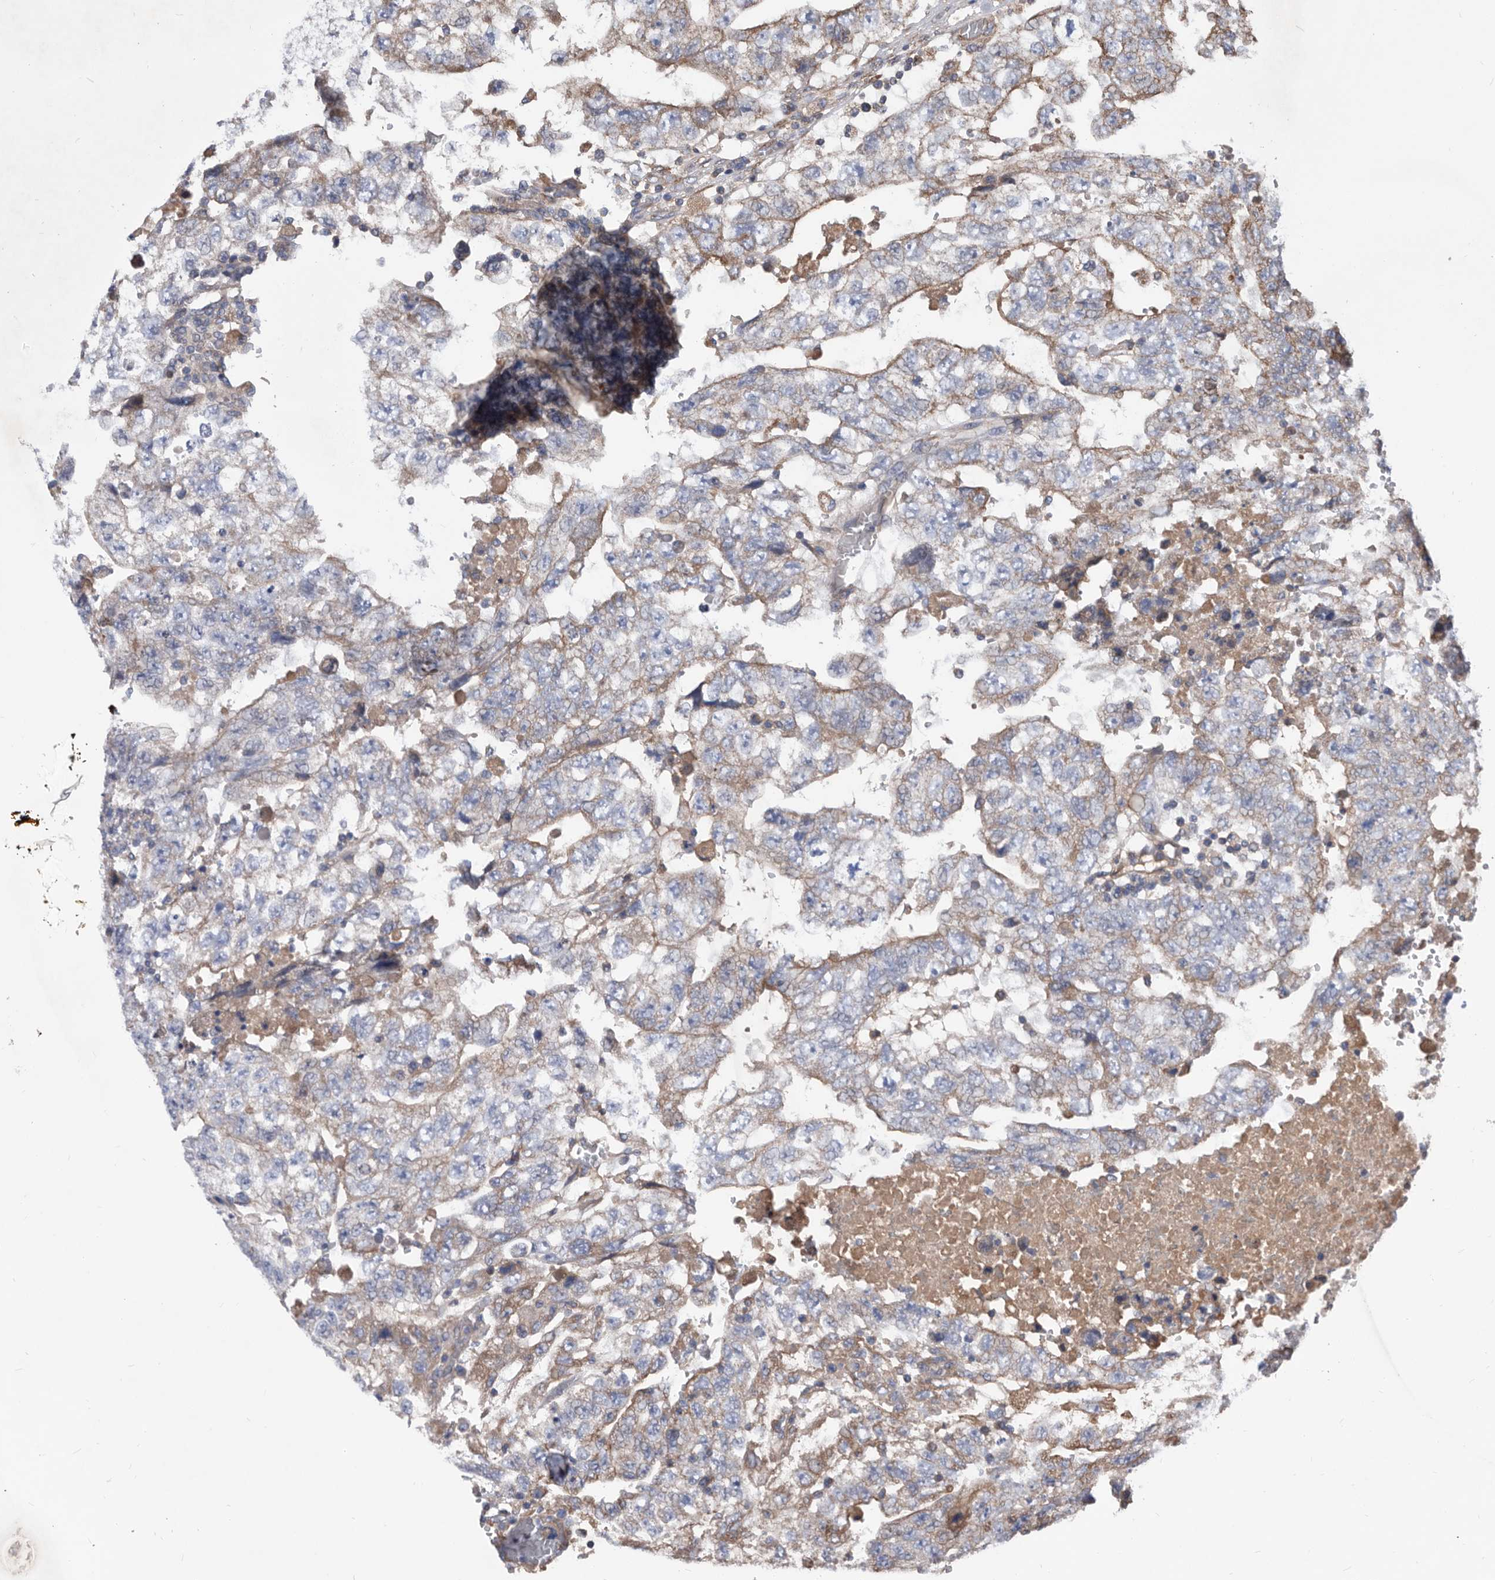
{"staining": {"intensity": "weak", "quantity": "<25%", "location": "cytoplasmic/membranous"}, "tissue": "testis cancer", "cell_type": "Tumor cells", "image_type": "cancer", "snomed": [{"axis": "morphology", "description": "Carcinoma, Embryonal, NOS"}, {"axis": "topography", "description": "Testis"}], "caption": "A photomicrograph of human testis cancer is negative for staining in tumor cells.", "gene": "ATP13A3", "patient": {"sex": "male", "age": 36}}